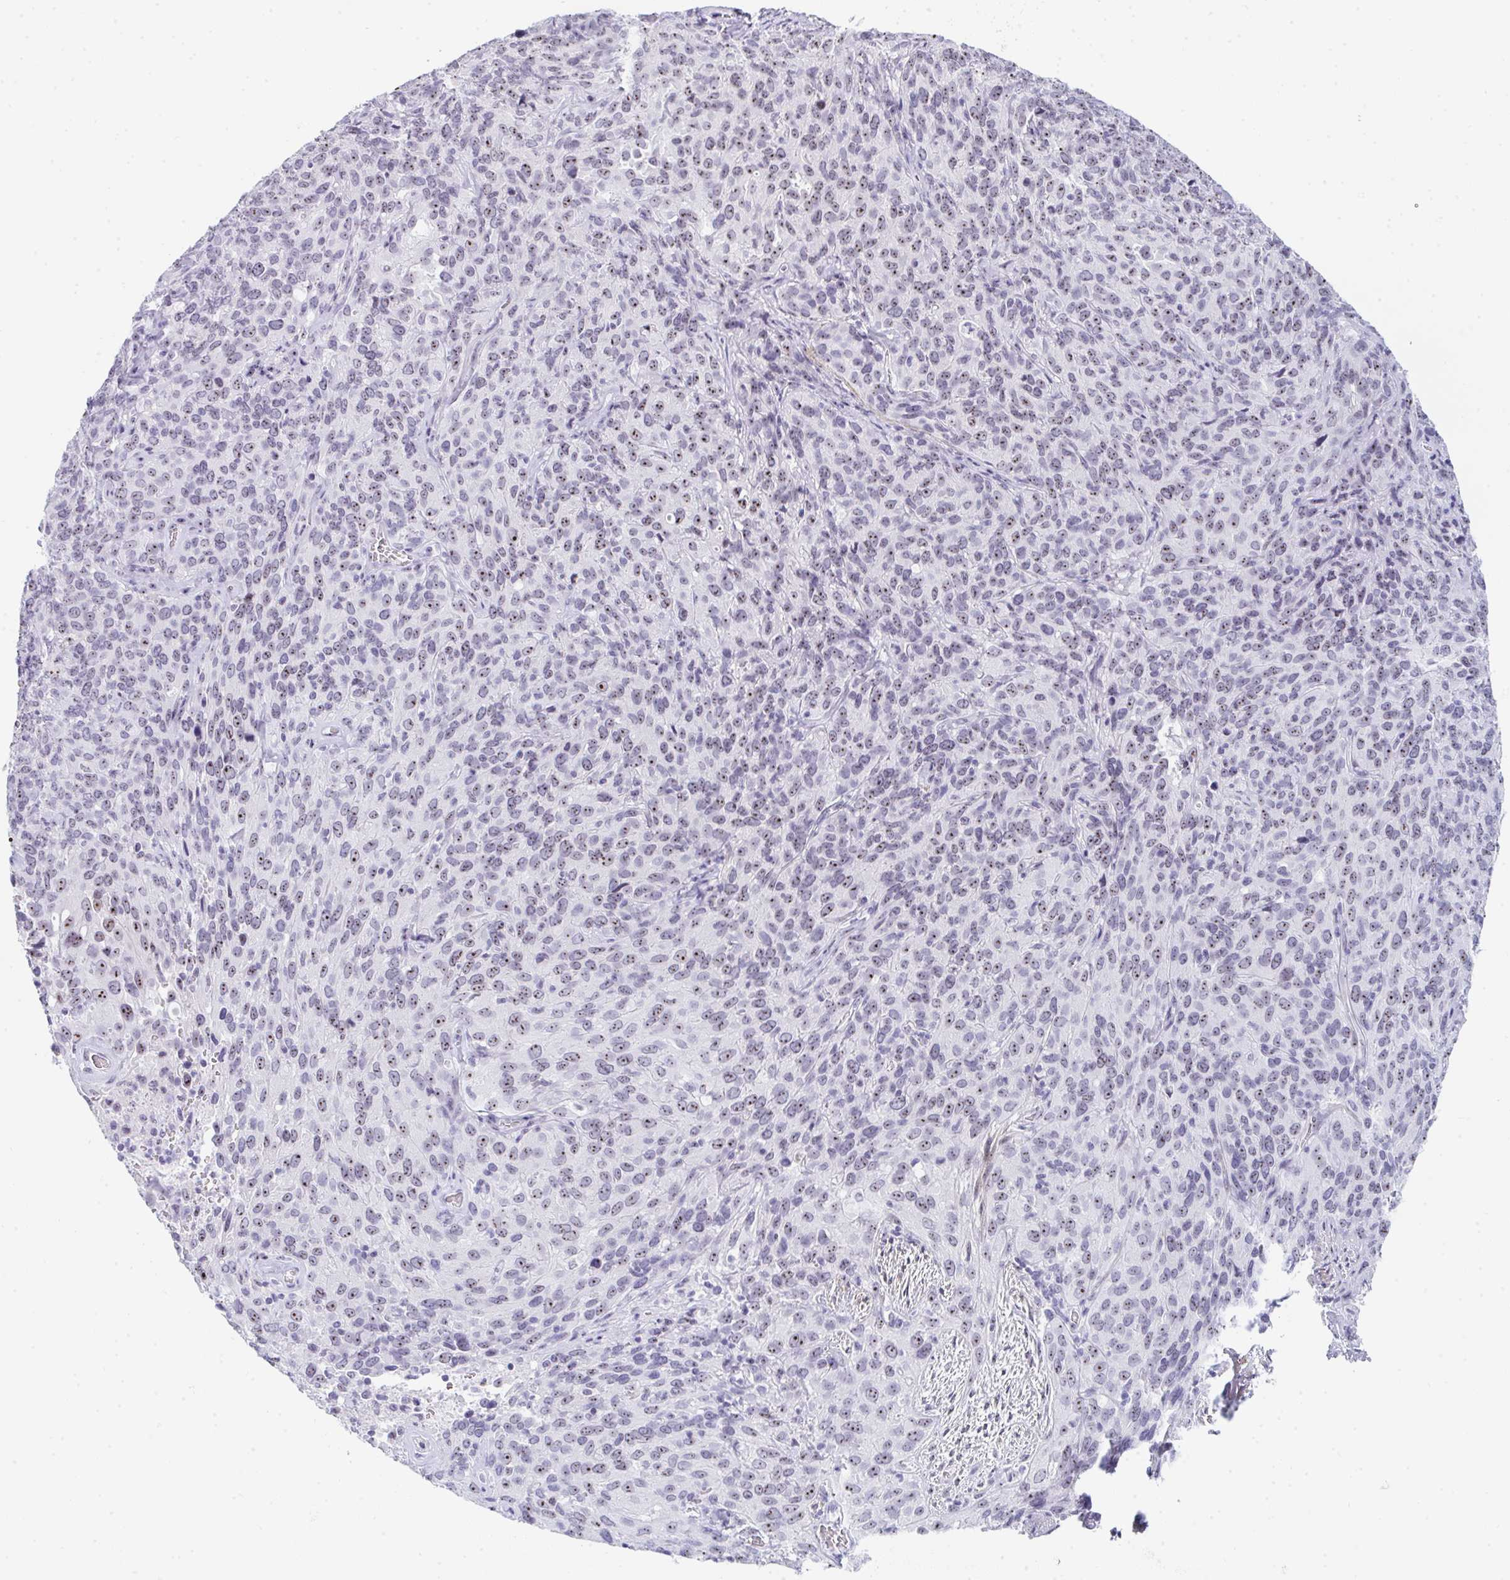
{"staining": {"intensity": "weak", "quantity": ">75%", "location": "nuclear"}, "tissue": "cervical cancer", "cell_type": "Tumor cells", "image_type": "cancer", "snomed": [{"axis": "morphology", "description": "Squamous cell carcinoma, NOS"}, {"axis": "topography", "description": "Cervix"}], "caption": "Cervical cancer (squamous cell carcinoma) was stained to show a protein in brown. There is low levels of weak nuclear expression in approximately >75% of tumor cells.", "gene": "NOP10", "patient": {"sex": "female", "age": 51}}